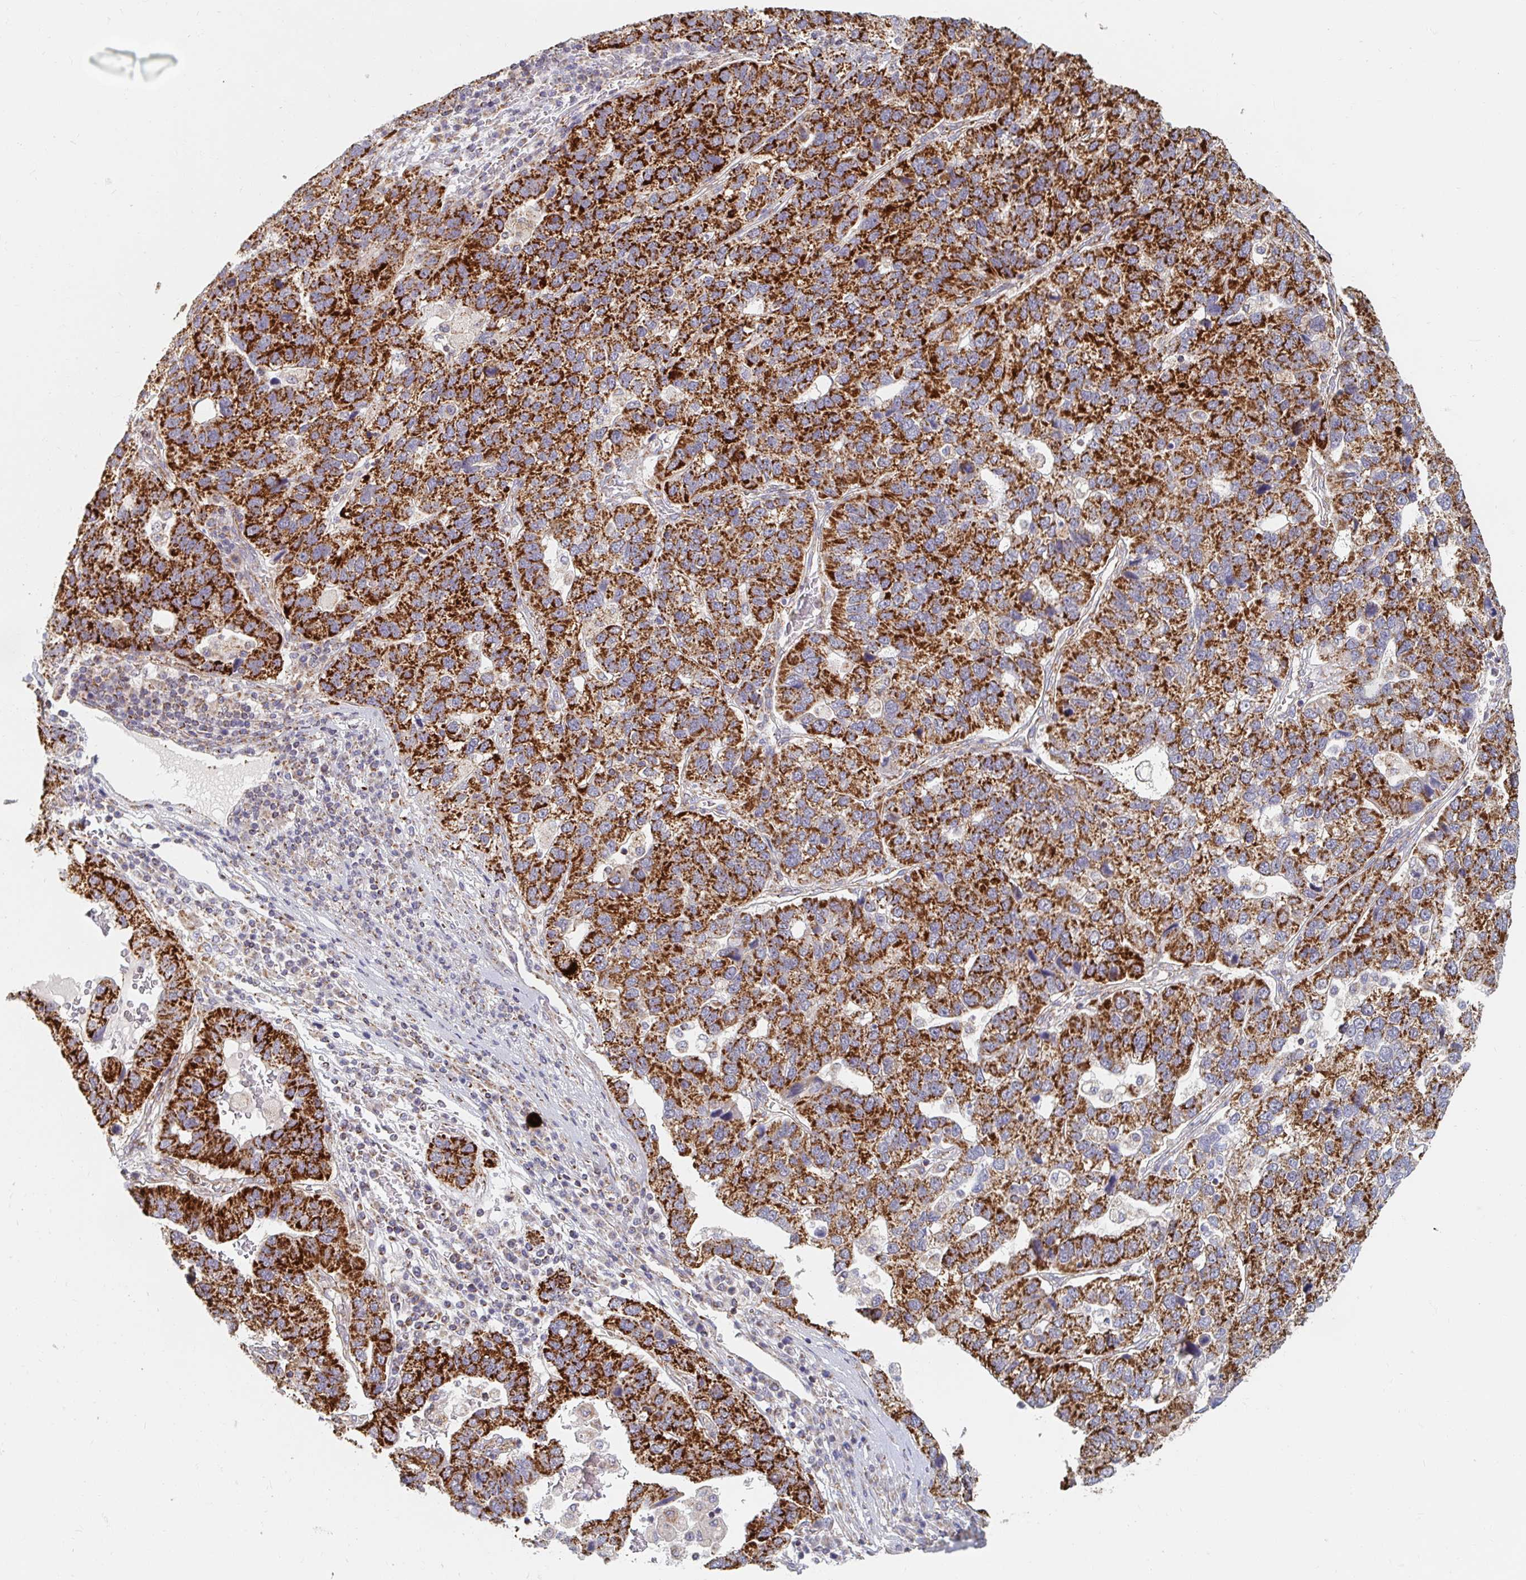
{"staining": {"intensity": "strong", "quantity": ">75%", "location": "cytoplasmic/membranous"}, "tissue": "pancreatic cancer", "cell_type": "Tumor cells", "image_type": "cancer", "snomed": [{"axis": "morphology", "description": "Adenocarcinoma, NOS"}, {"axis": "topography", "description": "Pancreas"}], "caption": "Adenocarcinoma (pancreatic) tissue displays strong cytoplasmic/membranous staining in about >75% of tumor cells, visualized by immunohistochemistry. Immunohistochemistry (ihc) stains the protein of interest in brown and the nuclei are stained blue.", "gene": "MAVS", "patient": {"sex": "female", "age": 61}}